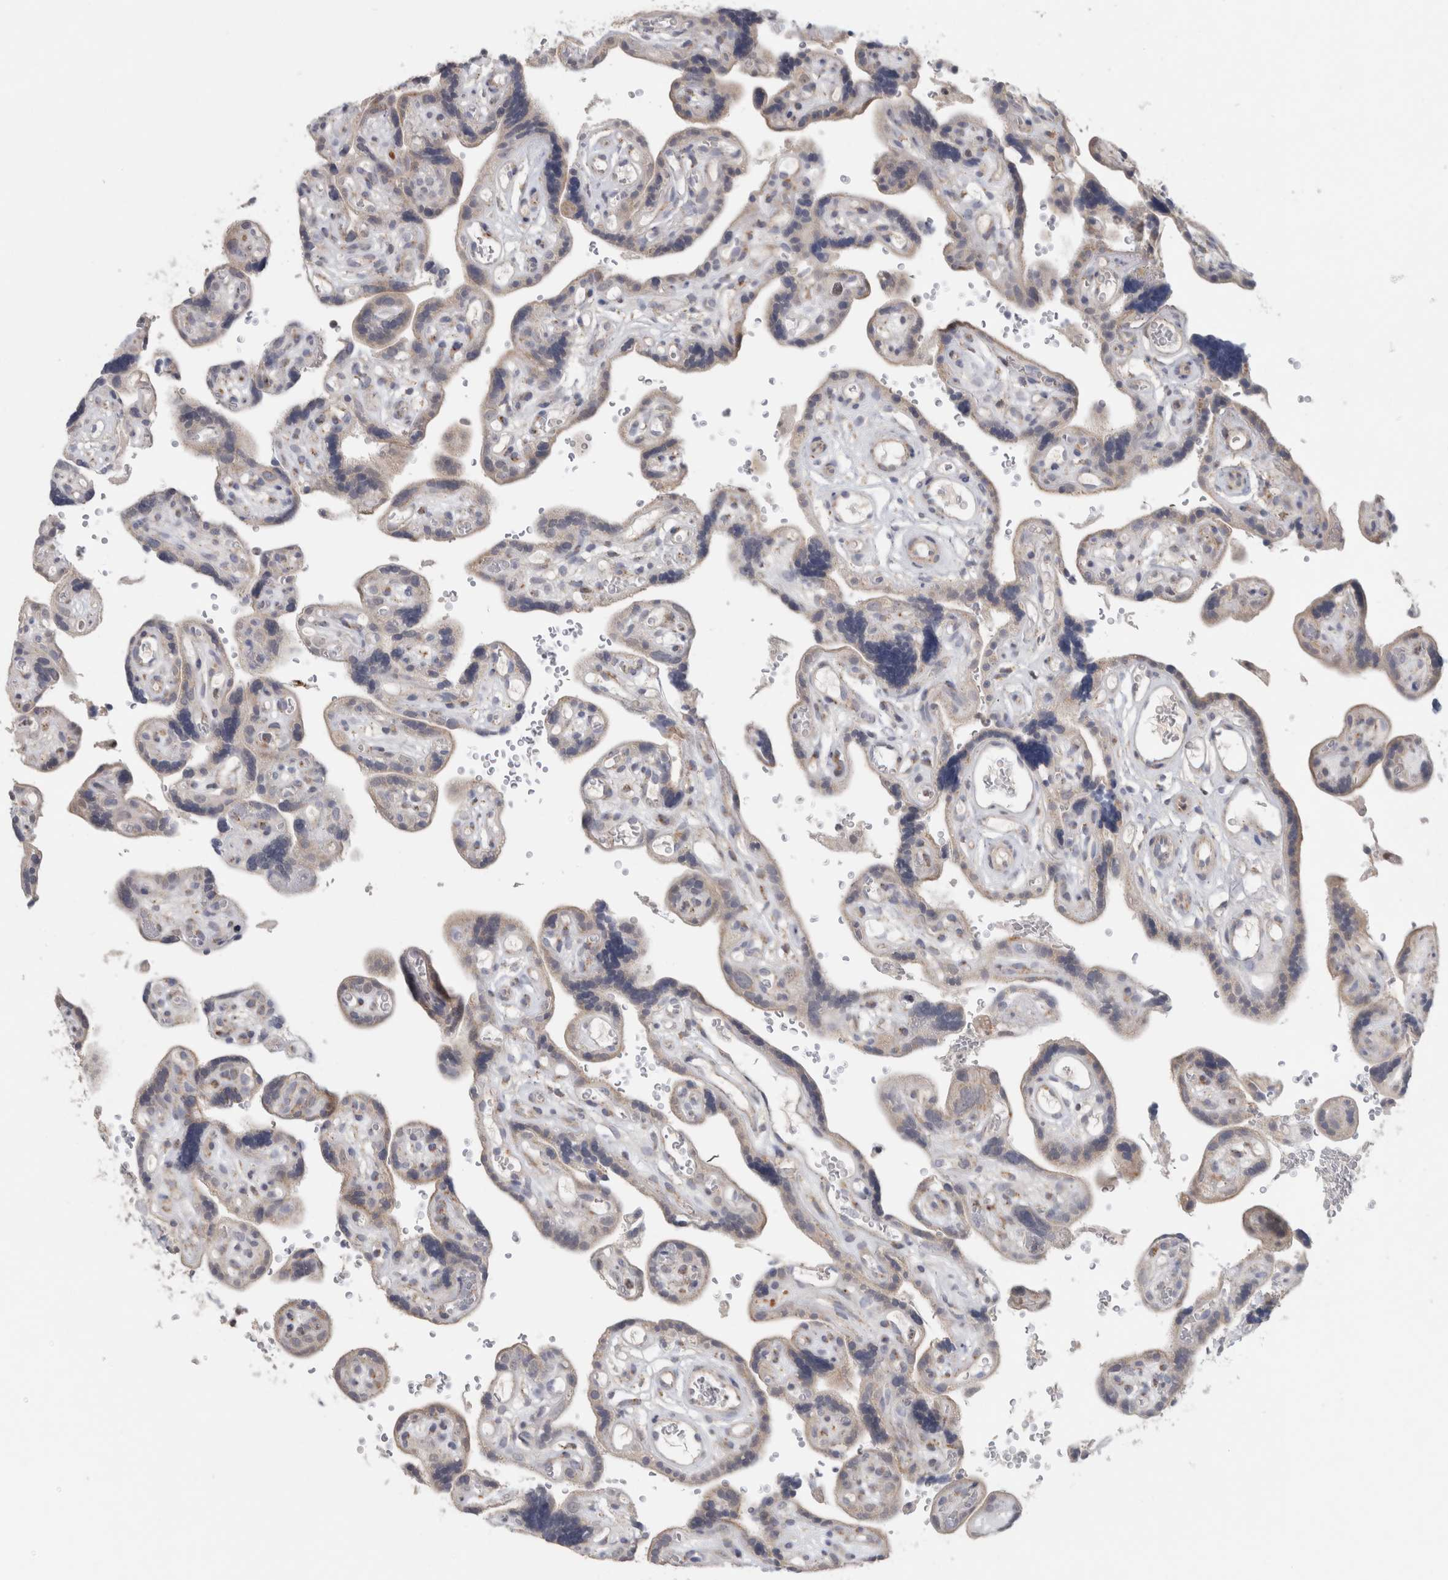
{"staining": {"intensity": "moderate", "quantity": ">75%", "location": "cytoplasmic/membranous"}, "tissue": "placenta", "cell_type": "Decidual cells", "image_type": "normal", "snomed": [{"axis": "morphology", "description": "Normal tissue, NOS"}, {"axis": "topography", "description": "Placenta"}], "caption": "Brown immunohistochemical staining in benign placenta demonstrates moderate cytoplasmic/membranous expression in approximately >75% of decidual cells.", "gene": "RAB18", "patient": {"sex": "female", "age": 30}}